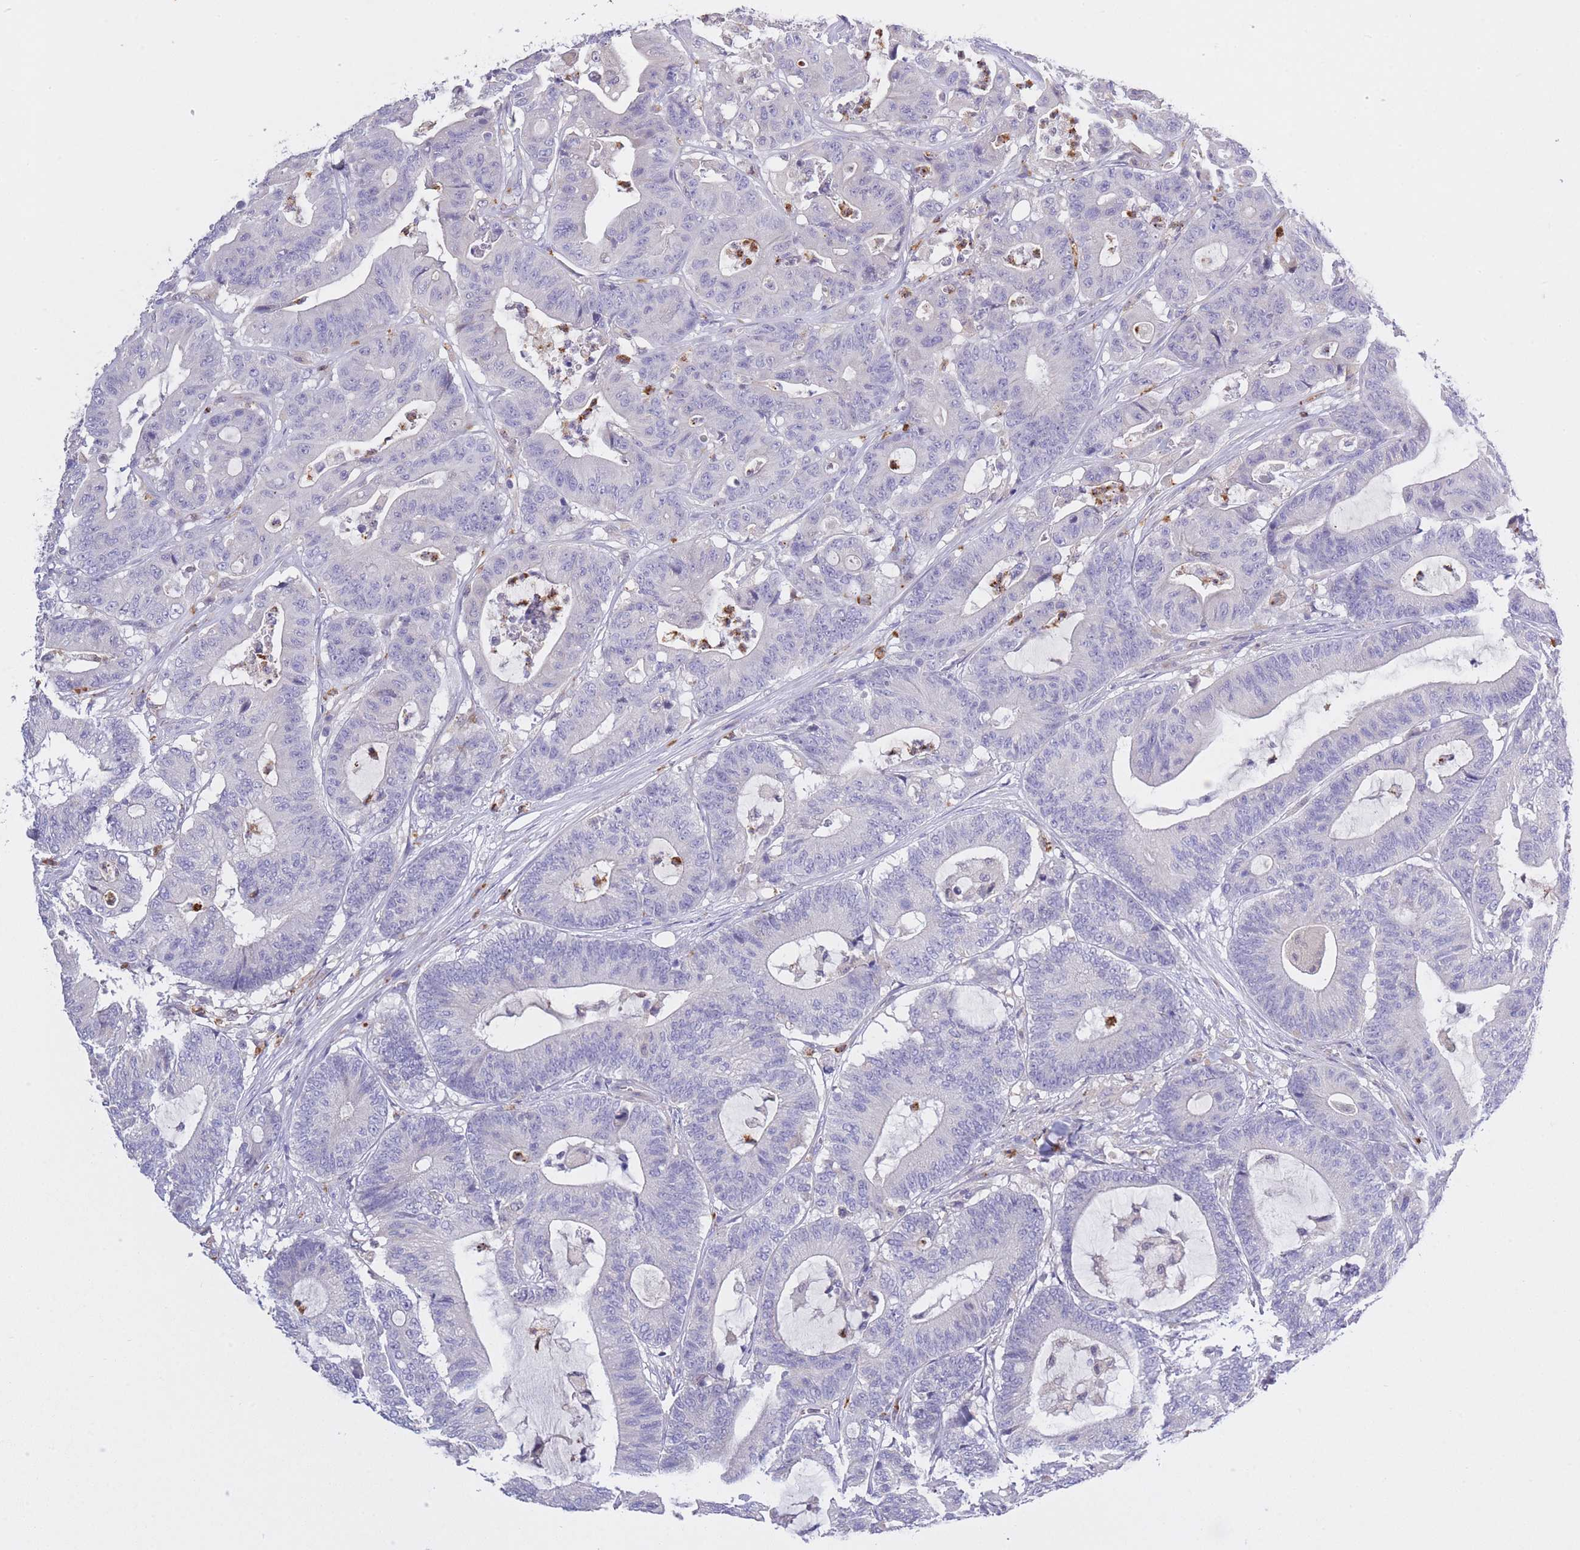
{"staining": {"intensity": "negative", "quantity": "none", "location": "none"}, "tissue": "colorectal cancer", "cell_type": "Tumor cells", "image_type": "cancer", "snomed": [{"axis": "morphology", "description": "Adenocarcinoma, NOS"}, {"axis": "topography", "description": "Colon"}], "caption": "This is an IHC histopathology image of human adenocarcinoma (colorectal). There is no positivity in tumor cells.", "gene": "CENPM", "patient": {"sex": "female", "age": 84}}